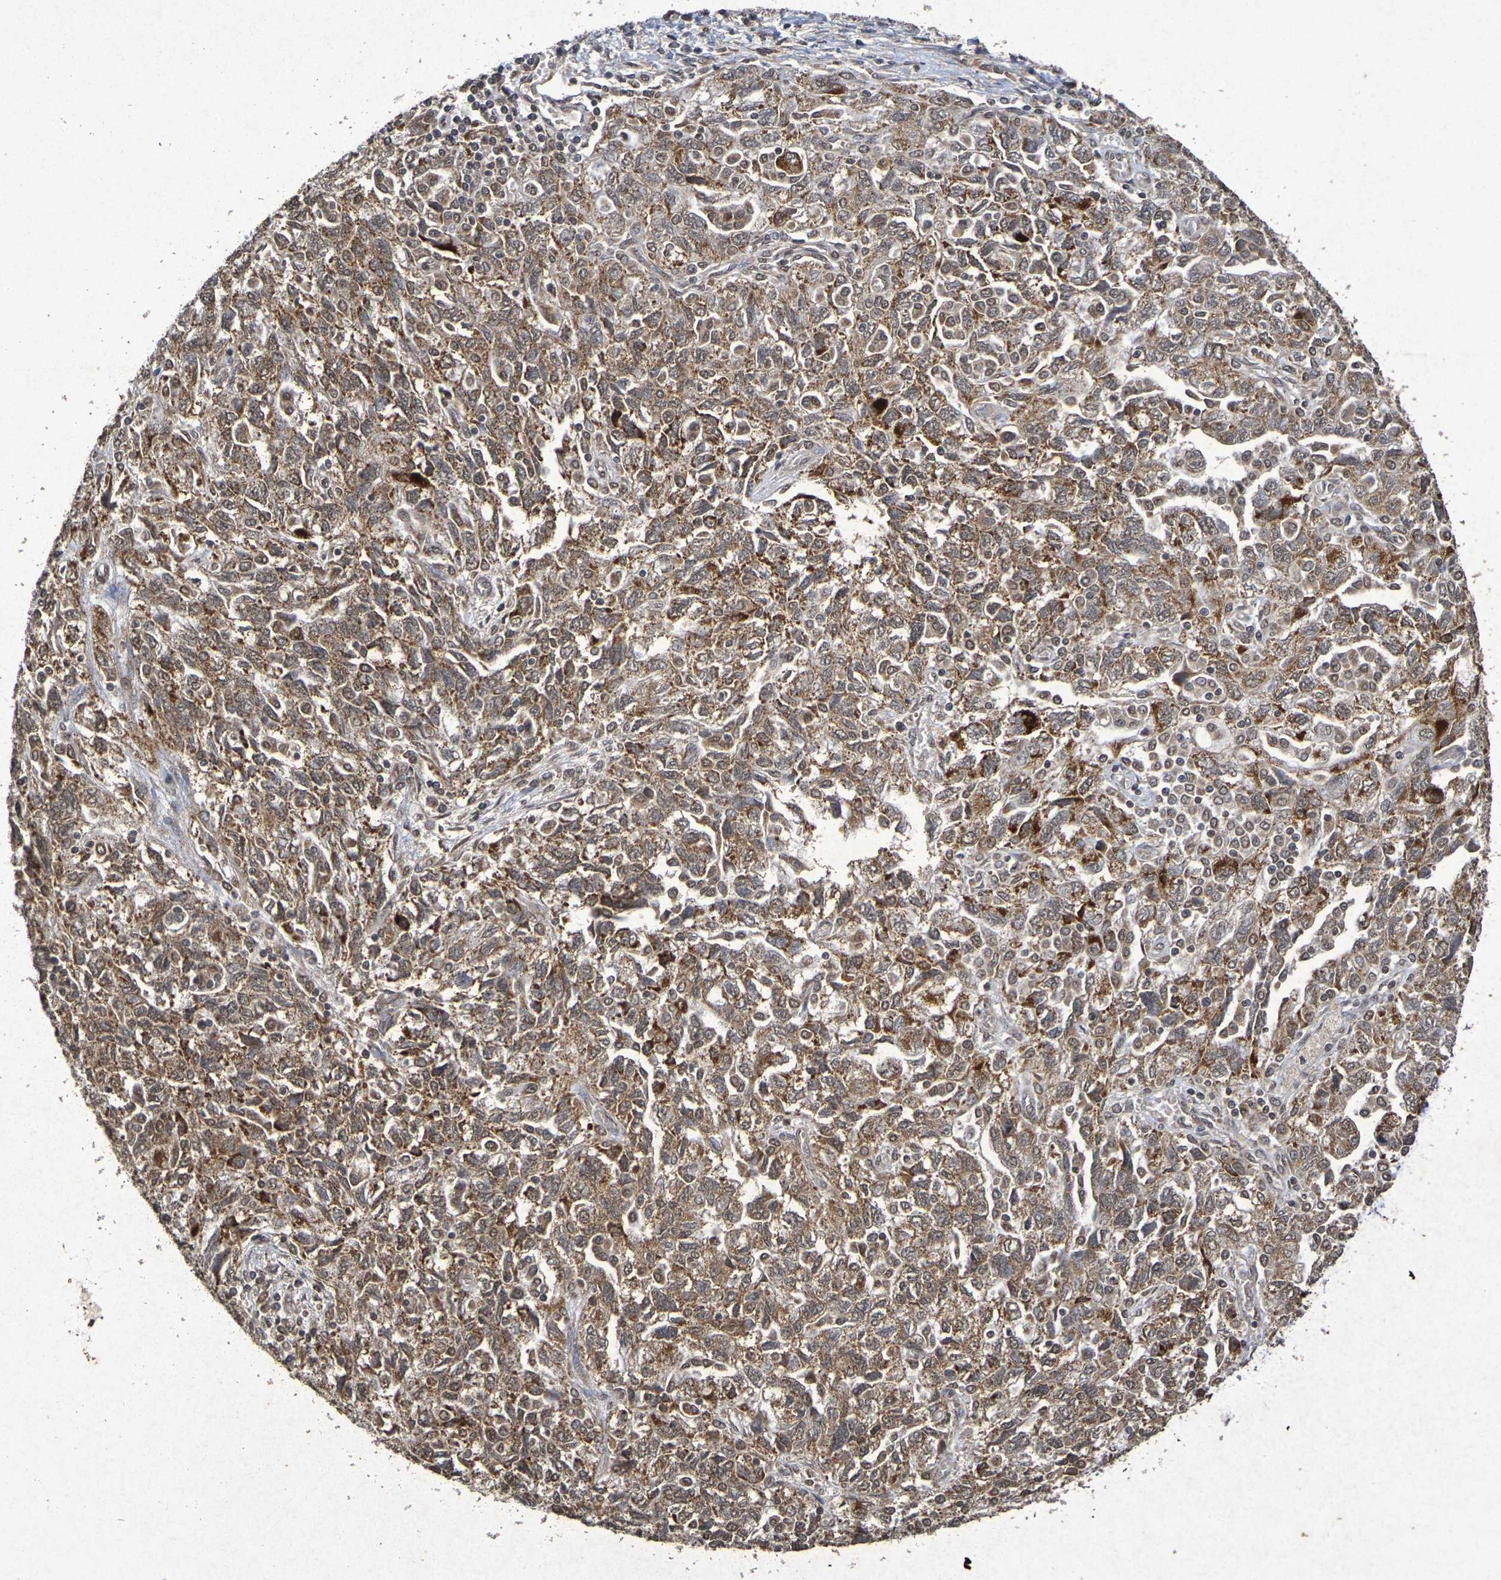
{"staining": {"intensity": "moderate", "quantity": ">75%", "location": "cytoplasmic/membranous"}, "tissue": "ovarian cancer", "cell_type": "Tumor cells", "image_type": "cancer", "snomed": [{"axis": "morphology", "description": "Carcinoma, NOS"}, {"axis": "morphology", "description": "Cystadenocarcinoma, serous, NOS"}, {"axis": "topography", "description": "Ovary"}], "caption": "High-magnification brightfield microscopy of ovarian cancer (carcinoma) stained with DAB (brown) and counterstained with hematoxylin (blue). tumor cells exhibit moderate cytoplasmic/membranous expression is appreciated in about>75% of cells.", "gene": "GUCY1A2", "patient": {"sex": "female", "age": 69}}